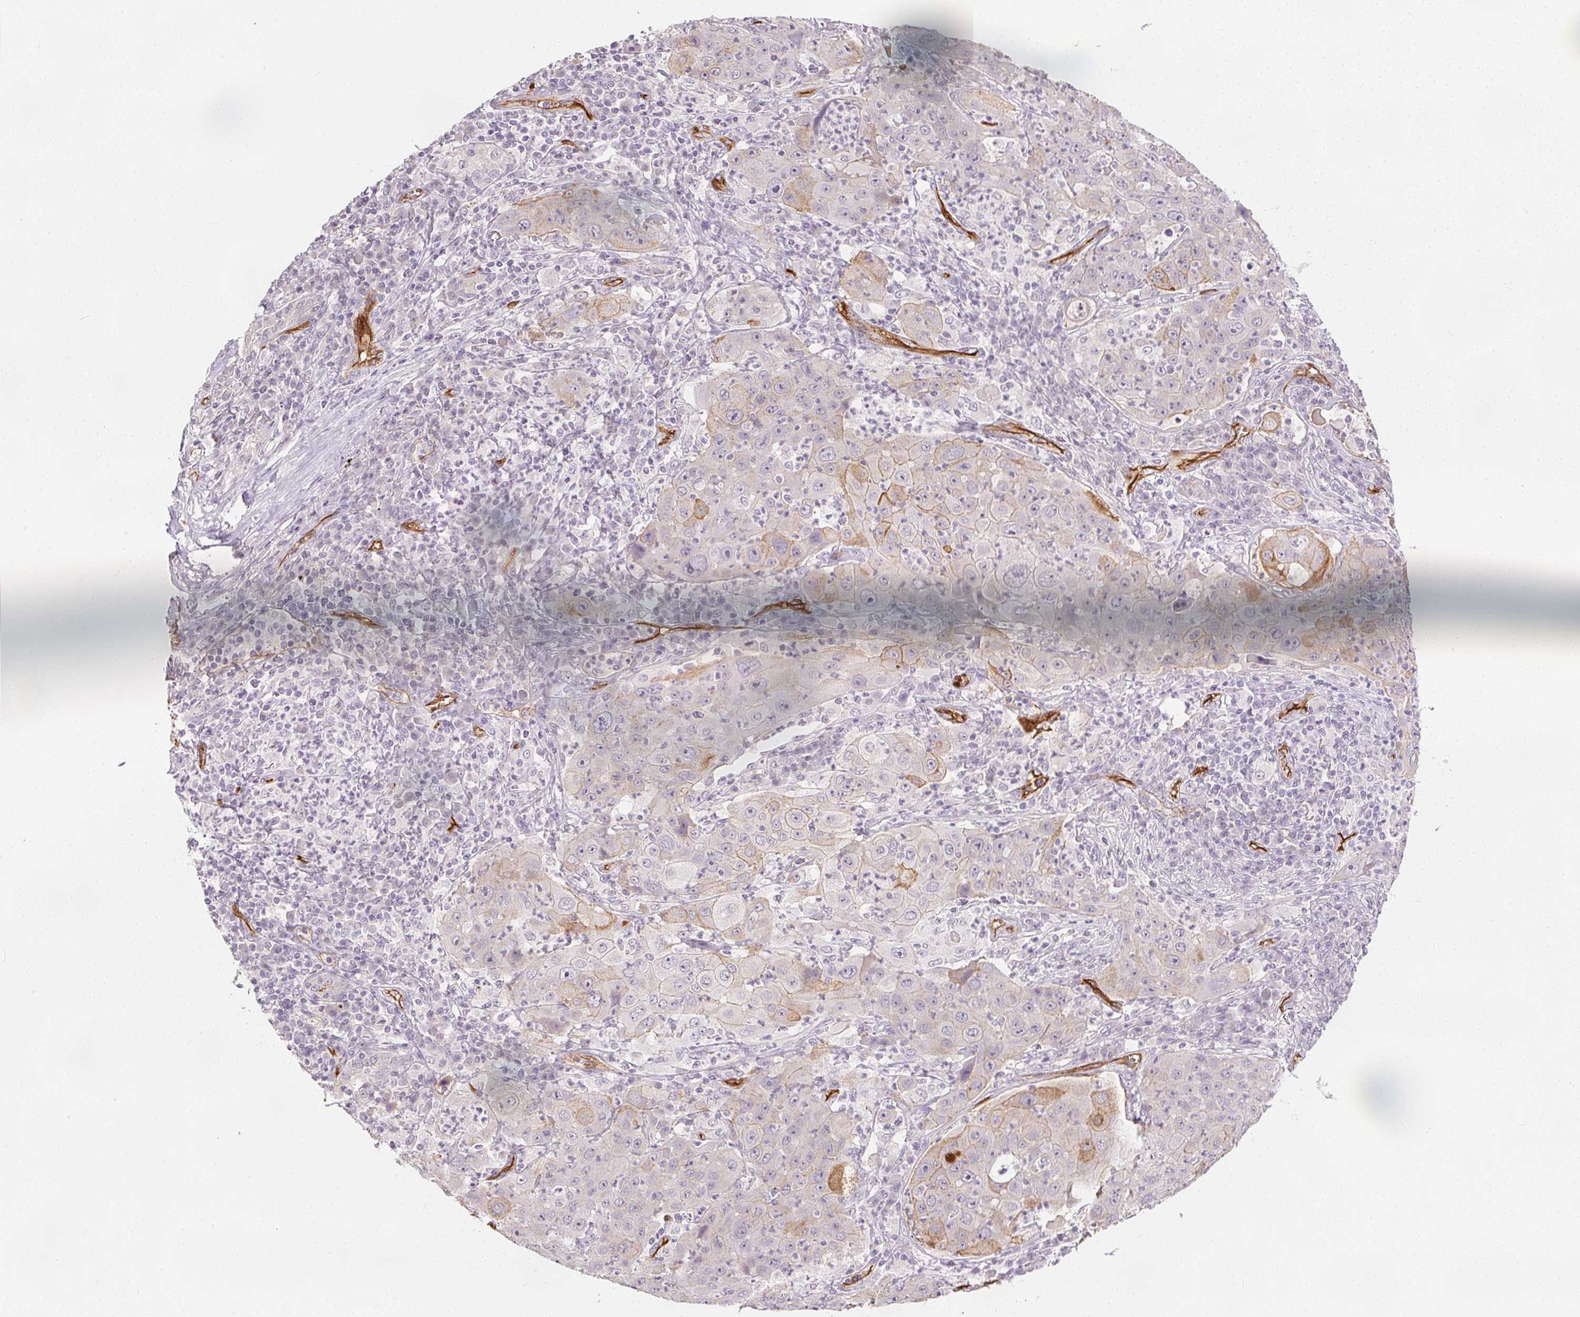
{"staining": {"intensity": "weak", "quantity": "<25%", "location": "cytoplasmic/membranous"}, "tissue": "lung cancer", "cell_type": "Tumor cells", "image_type": "cancer", "snomed": [{"axis": "morphology", "description": "Squamous cell carcinoma, NOS"}, {"axis": "topography", "description": "Lung"}], "caption": "High power microscopy photomicrograph of an IHC micrograph of lung cancer, revealing no significant expression in tumor cells.", "gene": "PODXL", "patient": {"sex": "female", "age": 59}}